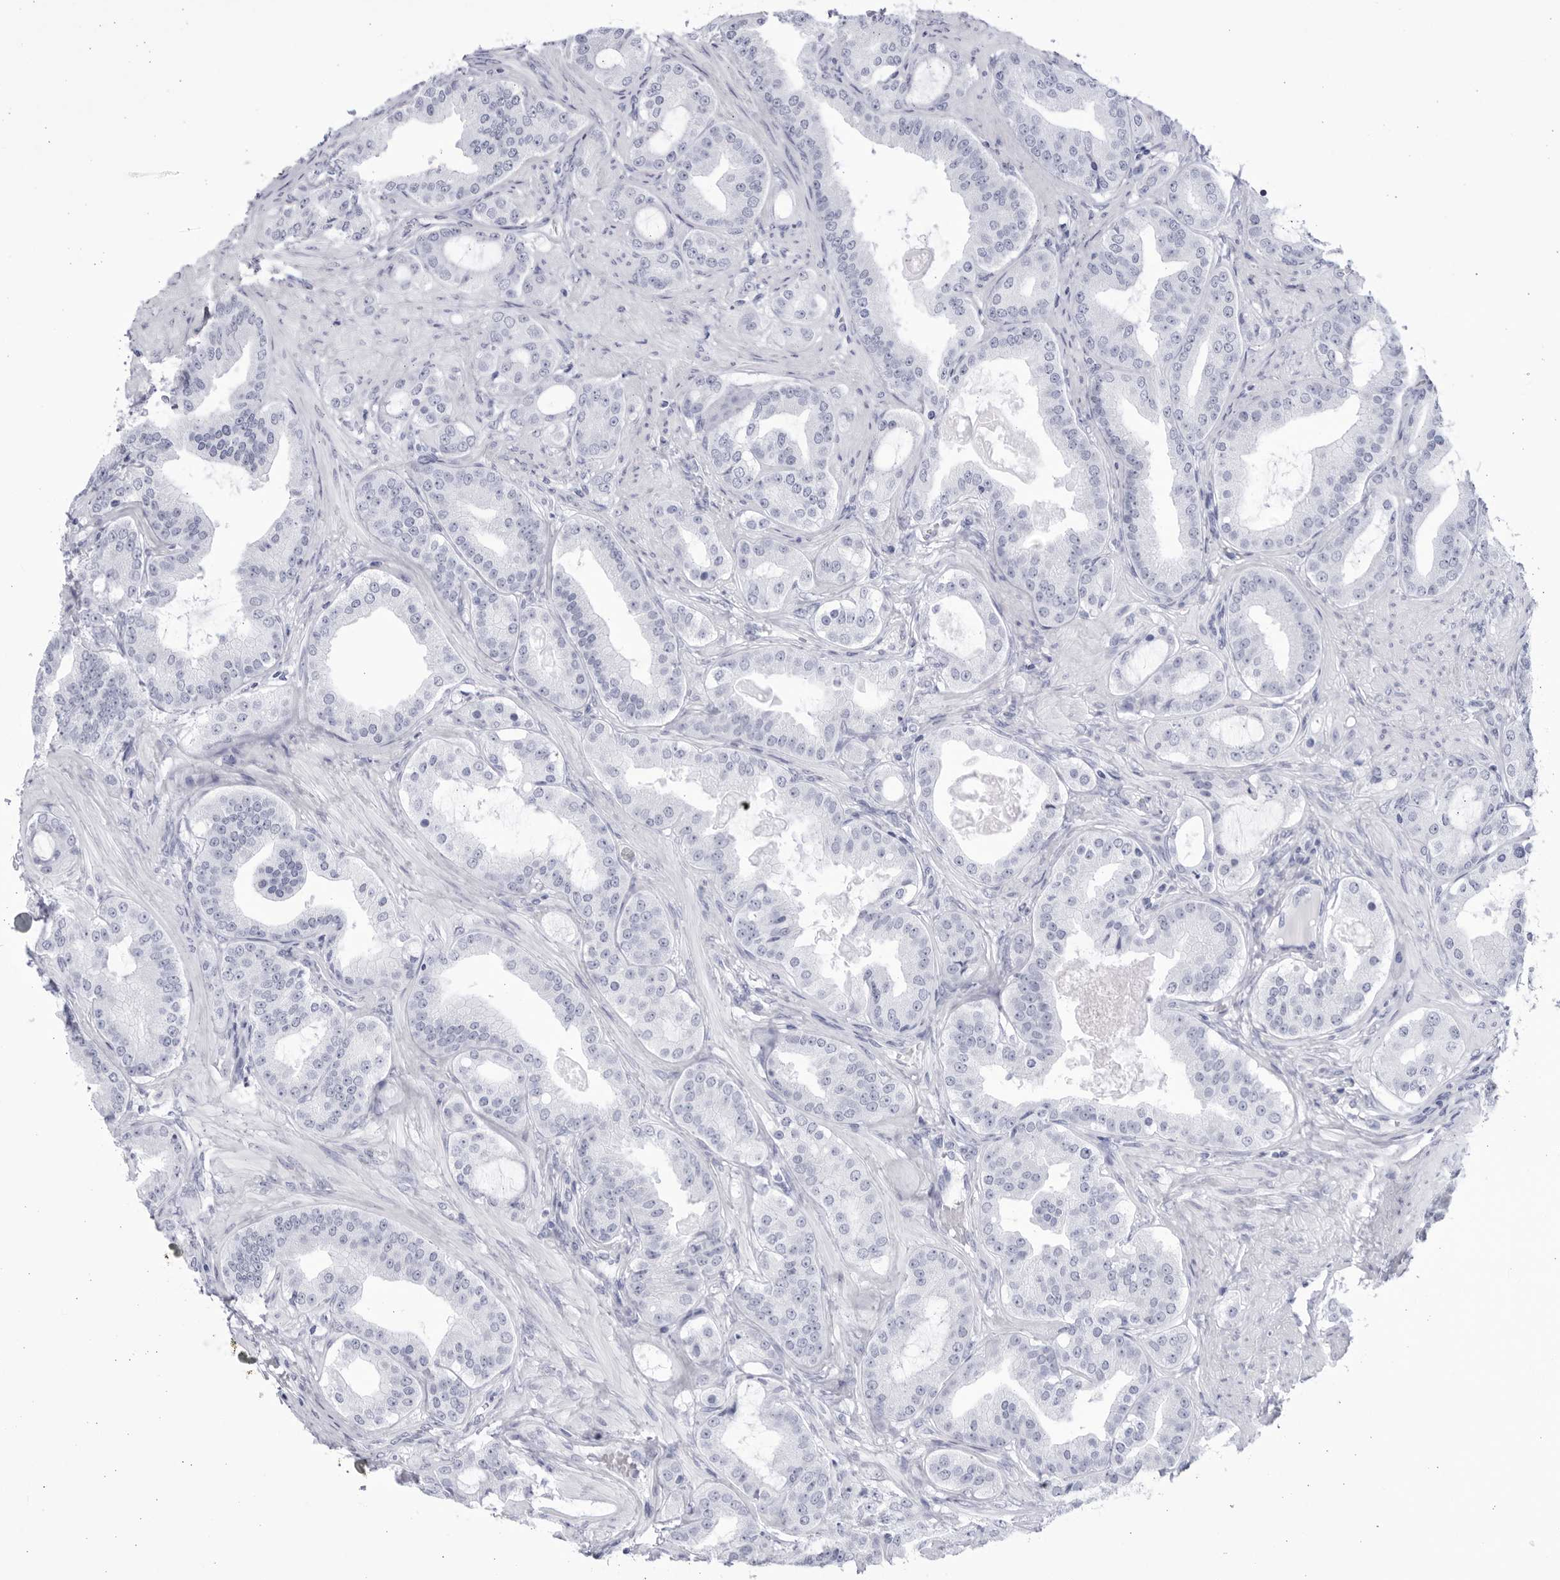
{"staining": {"intensity": "negative", "quantity": "none", "location": "none"}, "tissue": "prostate cancer", "cell_type": "Tumor cells", "image_type": "cancer", "snomed": [{"axis": "morphology", "description": "Adenocarcinoma, High grade"}, {"axis": "topography", "description": "Prostate"}], "caption": "This is a photomicrograph of immunohistochemistry staining of high-grade adenocarcinoma (prostate), which shows no staining in tumor cells.", "gene": "CCDC181", "patient": {"sex": "male", "age": 60}}